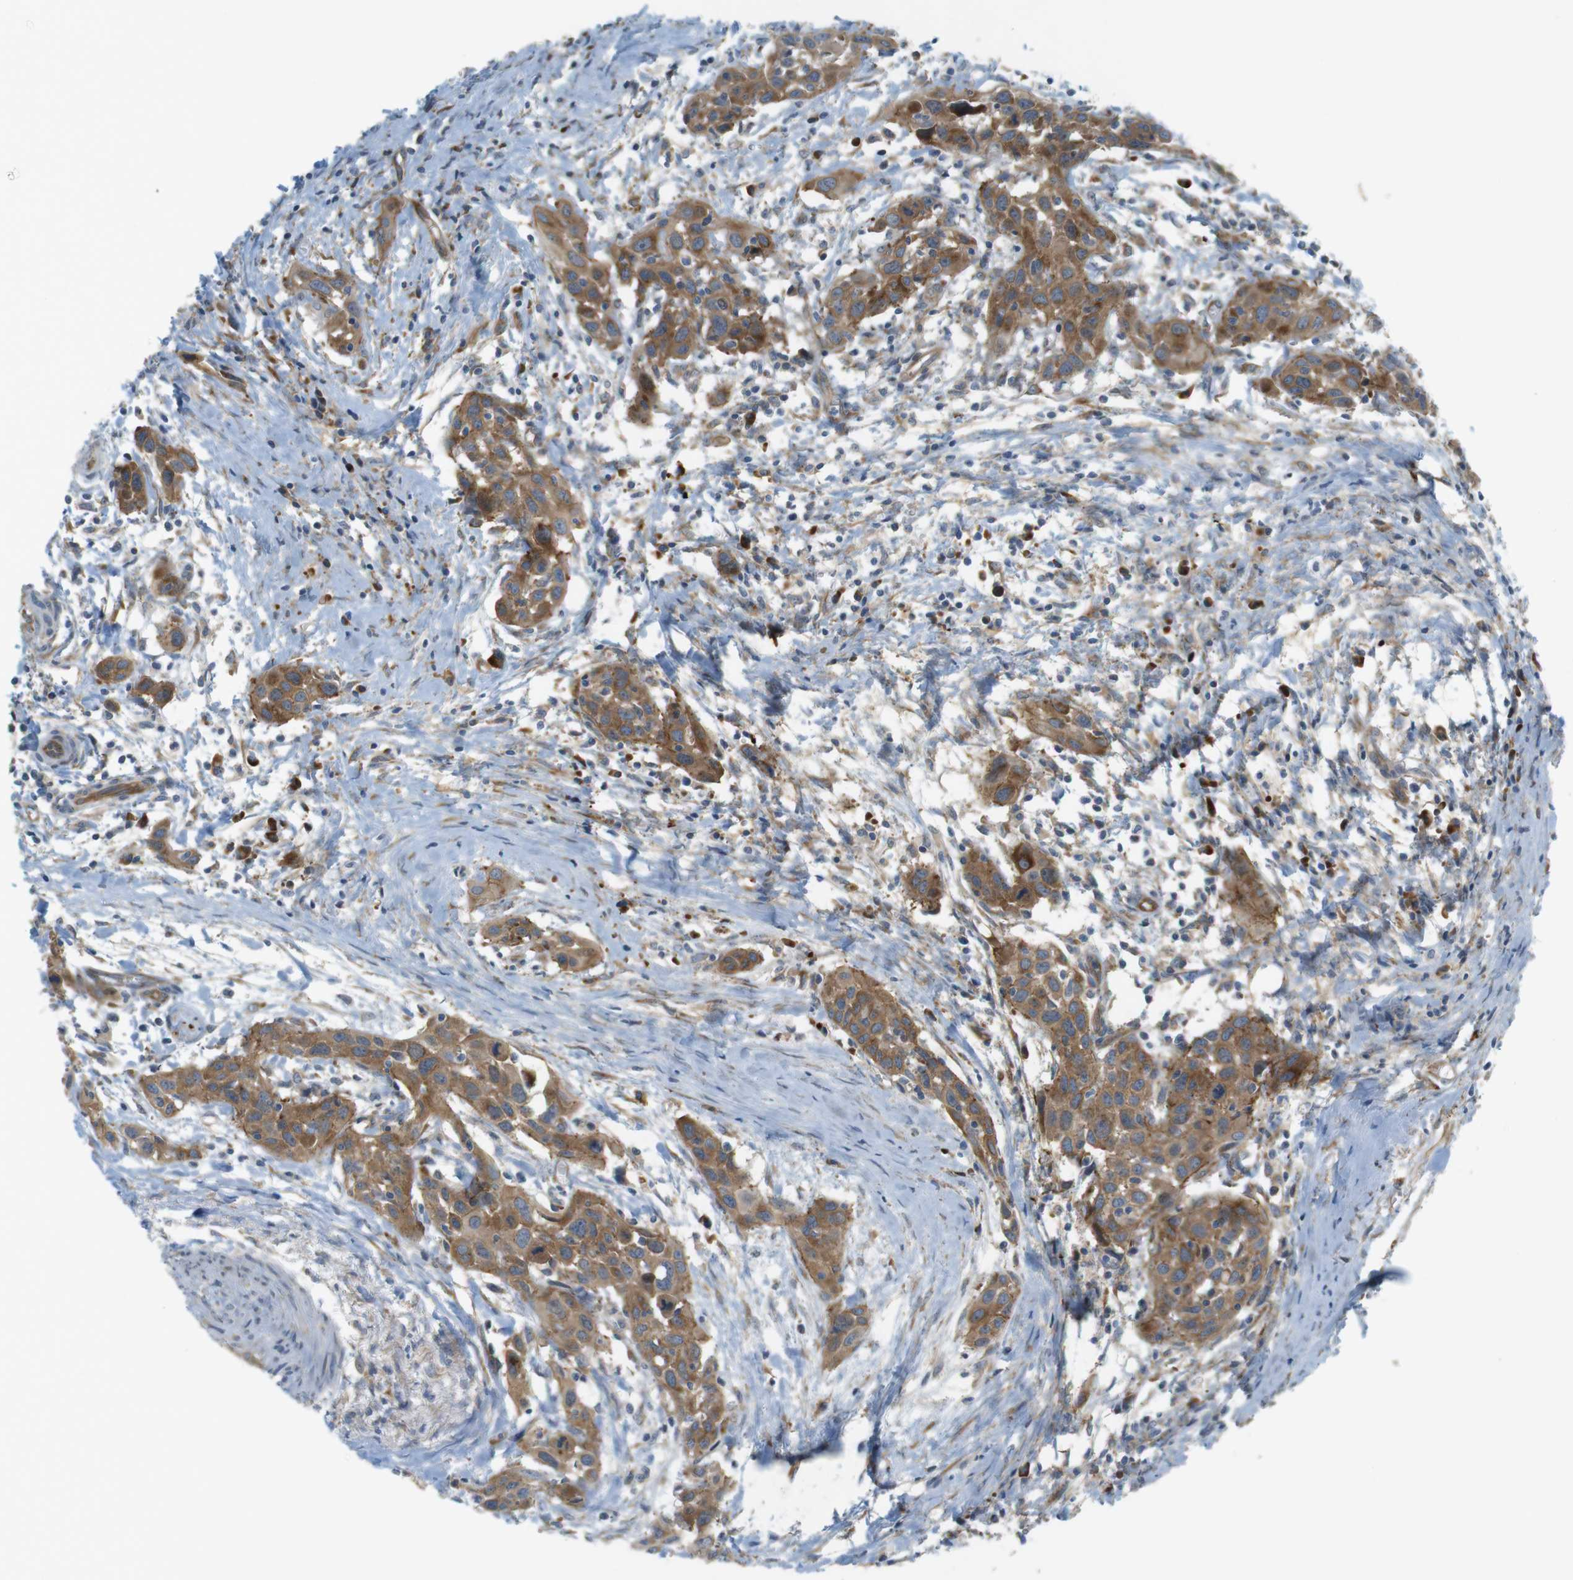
{"staining": {"intensity": "moderate", "quantity": ">75%", "location": "cytoplasmic/membranous"}, "tissue": "head and neck cancer", "cell_type": "Tumor cells", "image_type": "cancer", "snomed": [{"axis": "morphology", "description": "Squamous cell carcinoma, NOS"}, {"axis": "topography", "description": "Oral tissue"}, {"axis": "topography", "description": "Head-Neck"}], "caption": "Immunohistochemical staining of head and neck cancer exhibits medium levels of moderate cytoplasmic/membranous expression in about >75% of tumor cells.", "gene": "GJC3", "patient": {"sex": "female", "age": 50}}